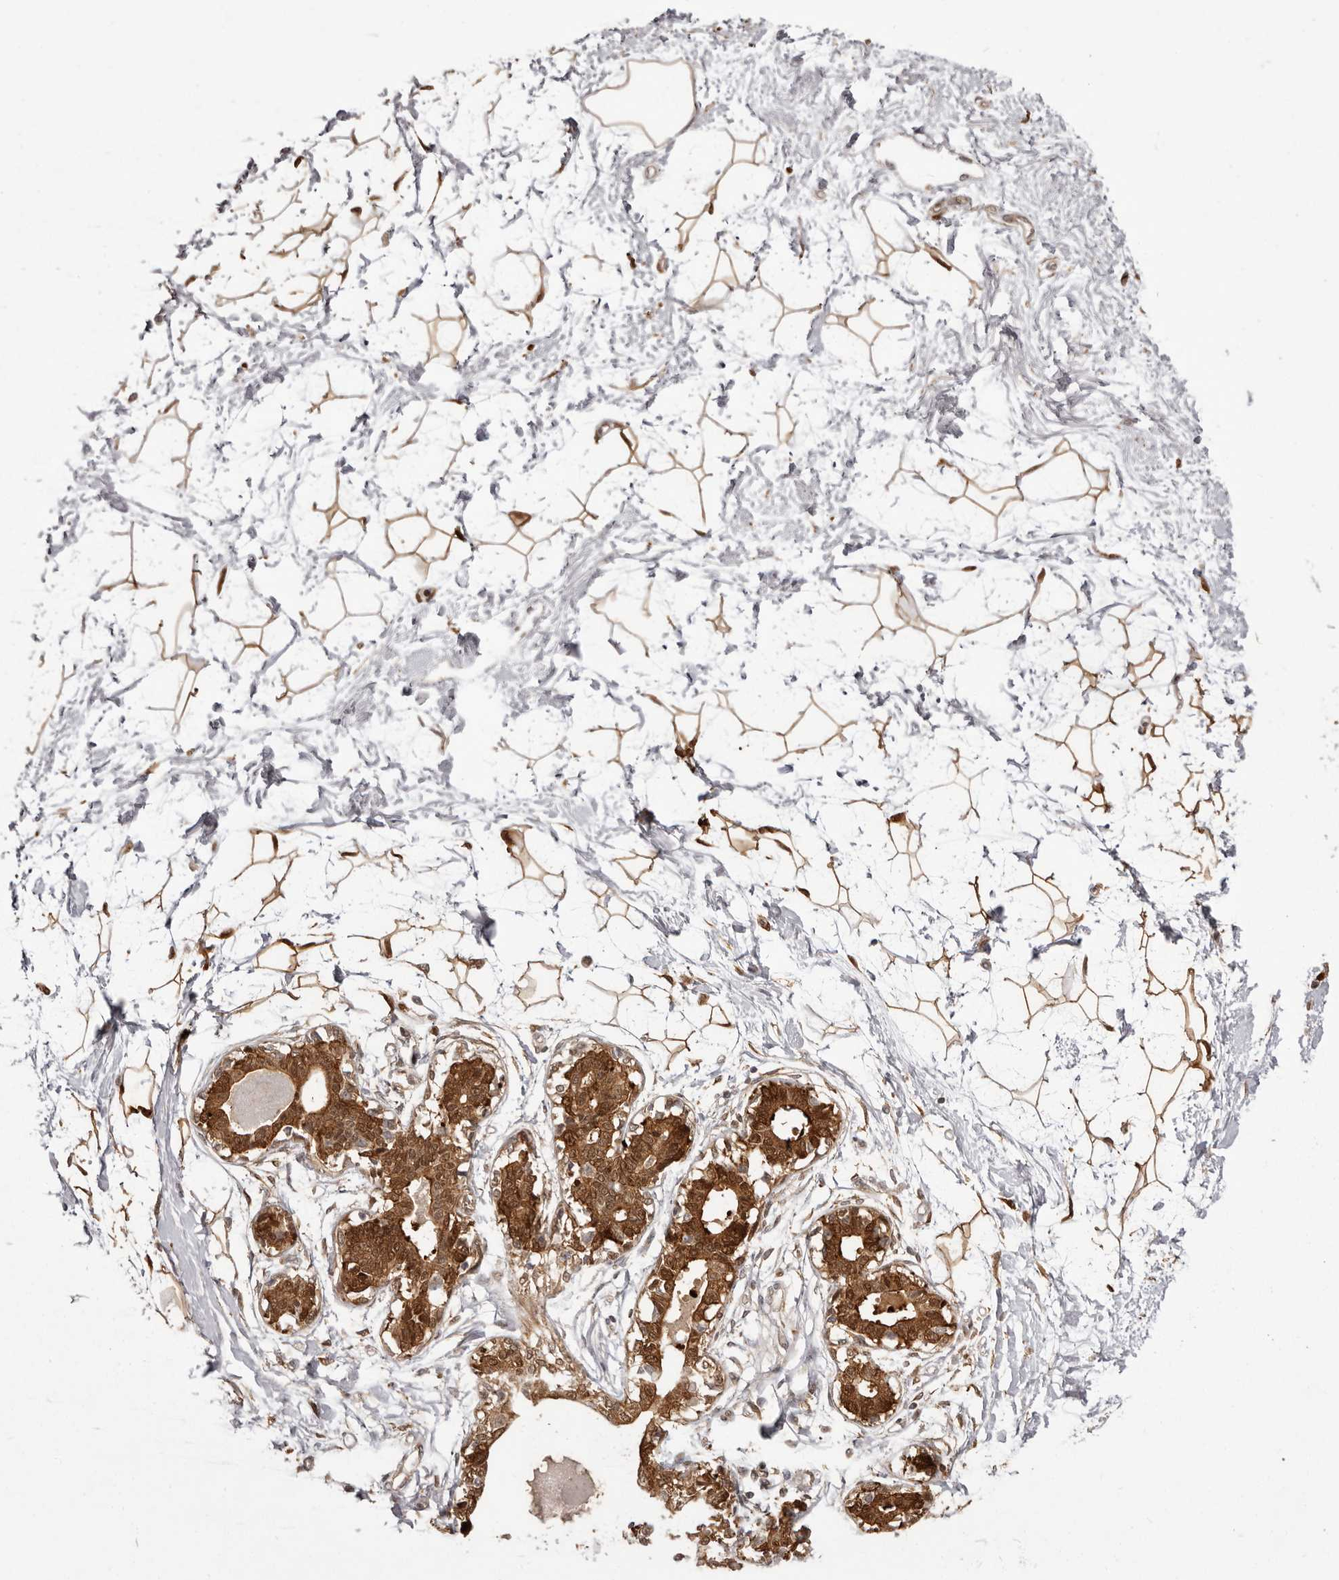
{"staining": {"intensity": "moderate", "quantity": ">75%", "location": "cytoplasmic/membranous"}, "tissue": "breast", "cell_type": "Adipocytes", "image_type": "normal", "snomed": [{"axis": "morphology", "description": "Normal tissue, NOS"}, {"axis": "topography", "description": "Breast"}], "caption": "Breast stained with immunohistochemistry exhibits moderate cytoplasmic/membranous staining in approximately >75% of adipocytes. (DAB (3,3'-diaminobenzidine) IHC, brown staining for protein, blue staining for nuclei).", "gene": "GFOD1", "patient": {"sex": "female", "age": 45}}